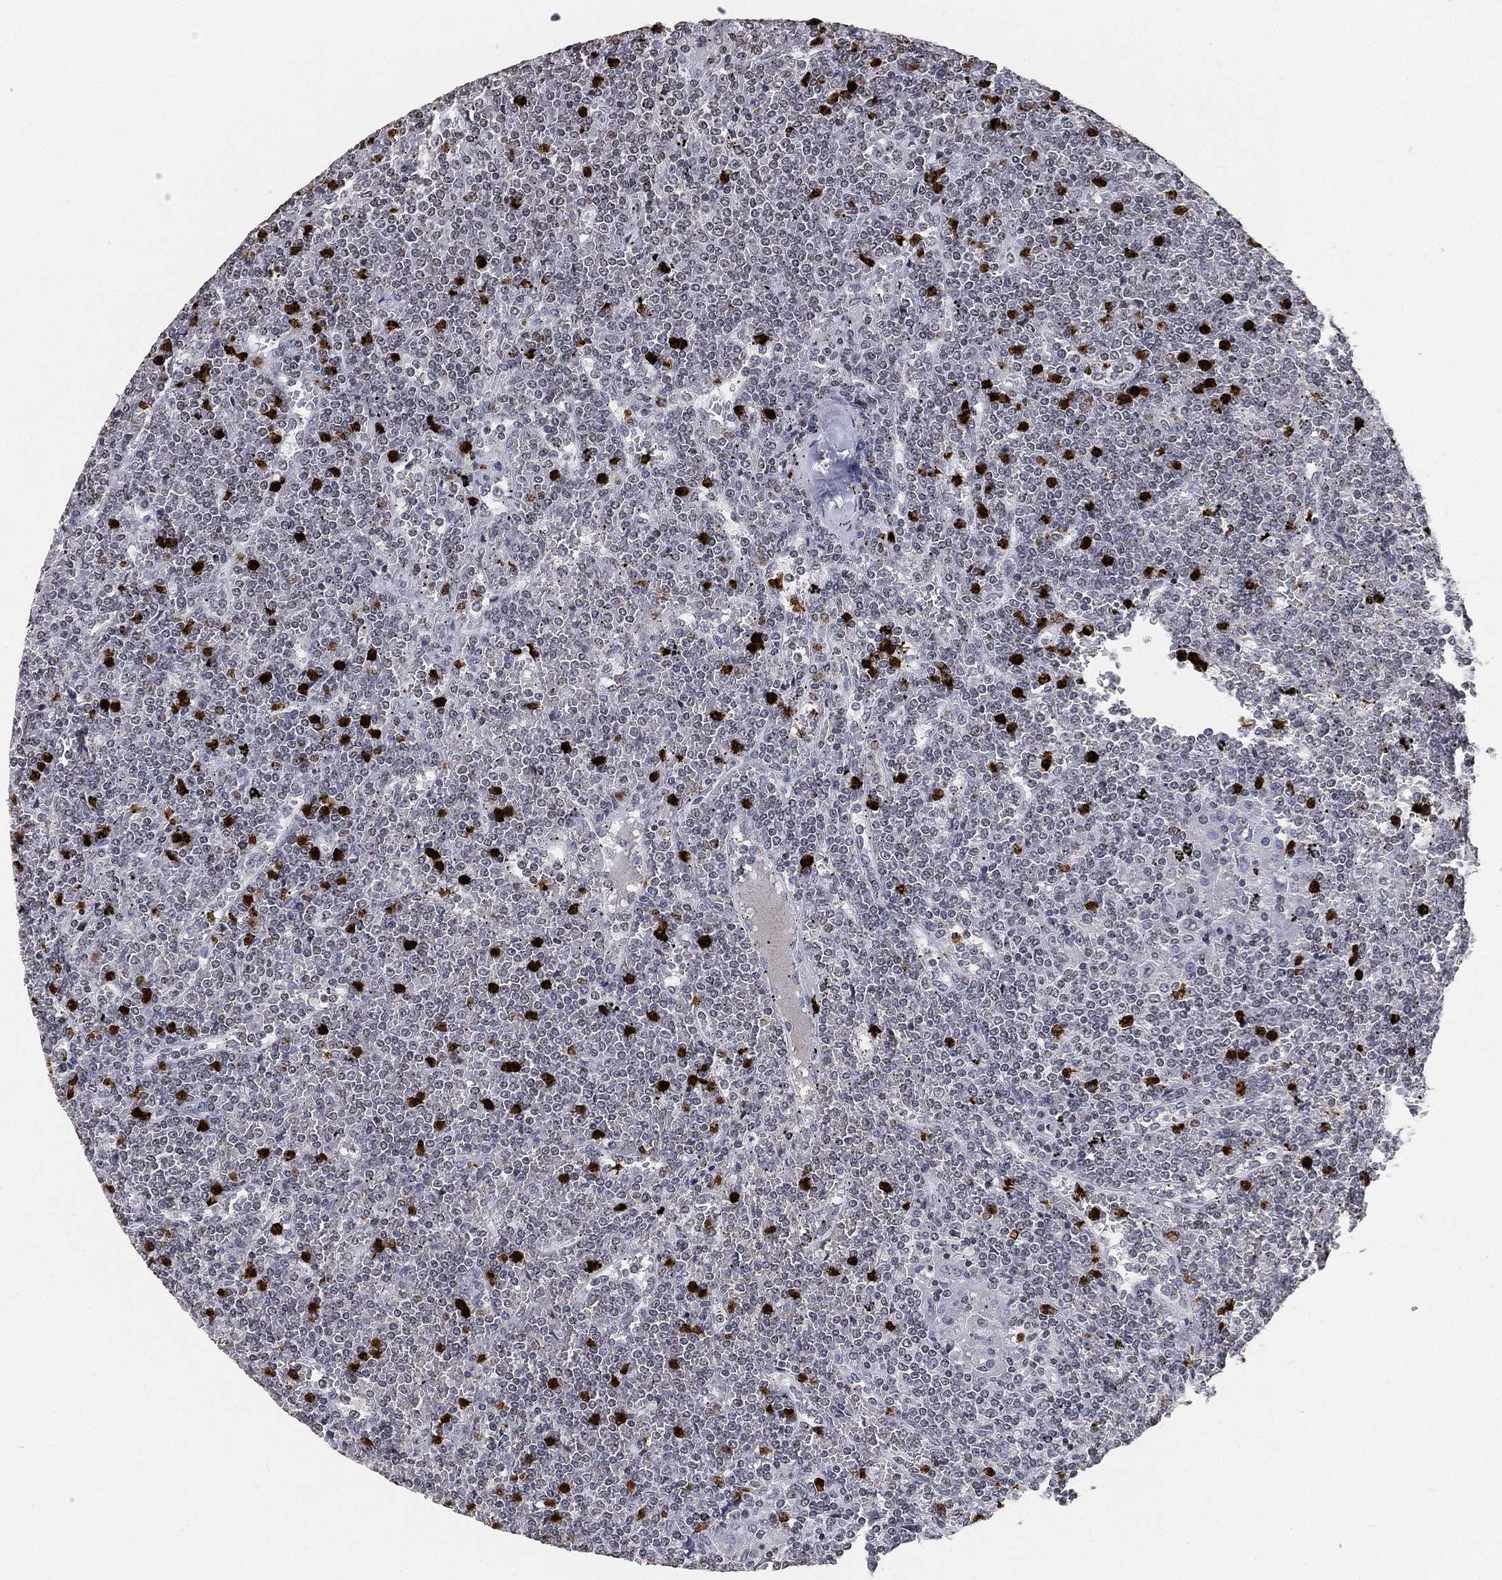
{"staining": {"intensity": "negative", "quantity": "none", "location": "none"}, "tissue": "lymphoma", "cell_type": "Tumor cells", "image_type": "cancer", "snomed": [{"axis": "morphology", "description": "Malignant lymphoma, non-Hodgkin's type, Low grade"}, {"axis": "topography", "description": "Spleen"}], "caption": "A high-resolution image shows immunohistochemistry staining of low-grade malignant lymphoma, non-Hodgkin's type, which demonstrates no significant staining in tumor cells. Nuclei are stained in blue.", "gene": "ARG1", "patient": {"sex": "female", "age": 19}}